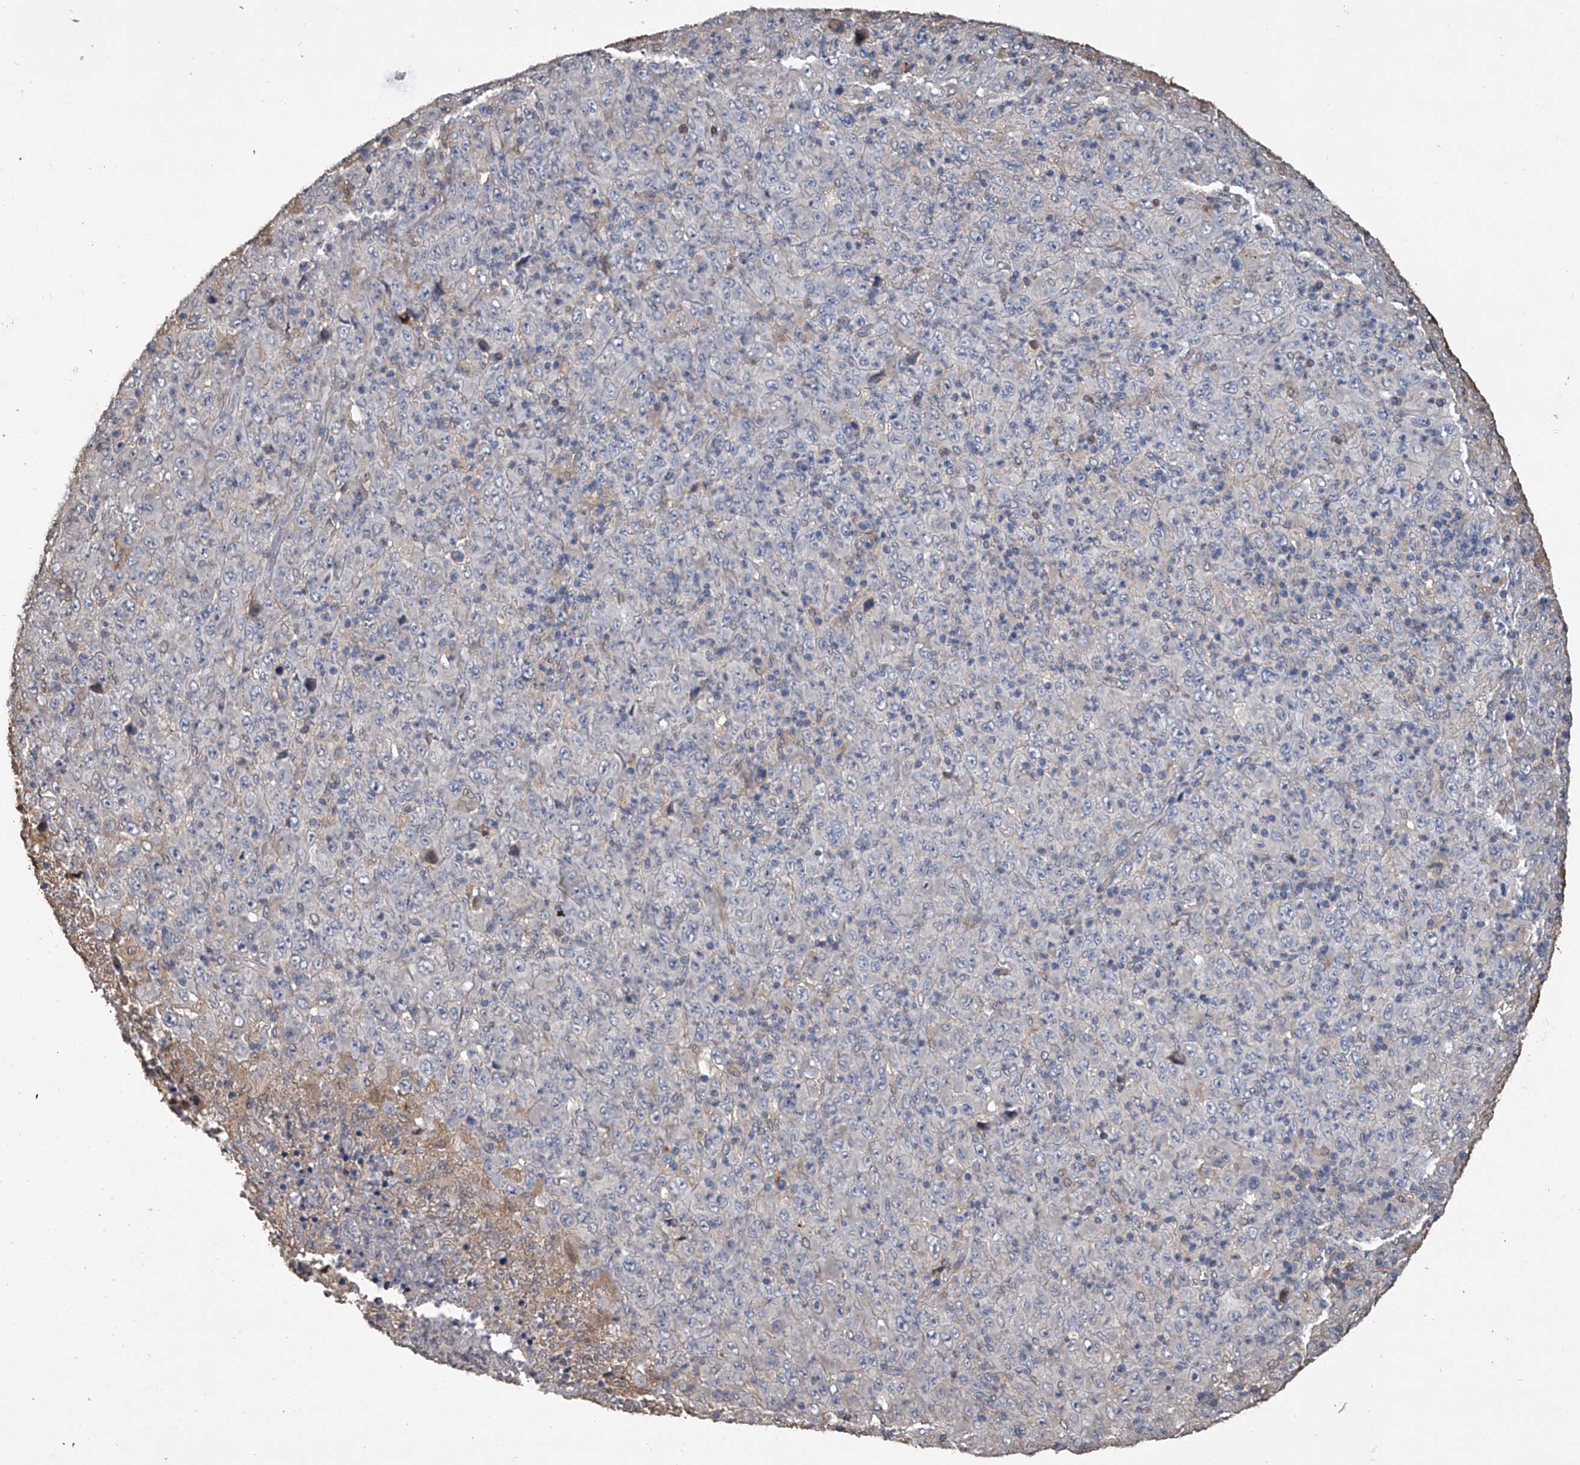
{"staining": {"intensity": "negative", "quantity": "none", "location": "none"}, "tissue": "melanoma", "cell_type": "Tumor cells", "image_type": "cancer", "snomed": [{"axis": "morphology", "description": "Malignant melanoma, Metastatic site"}, {"axis": "topography", "description": "Skin"}], "caption": "Immunohistochemistry histopathology image of neoplastic tissue: human malignant melanoma (metastatic site) stained with DAB (3,3'-diaminobenzidine) shows no significant protein positivity in tumor cells.", "gene": "DOCK9", "patient": {"sex": "female", "age": 56}}